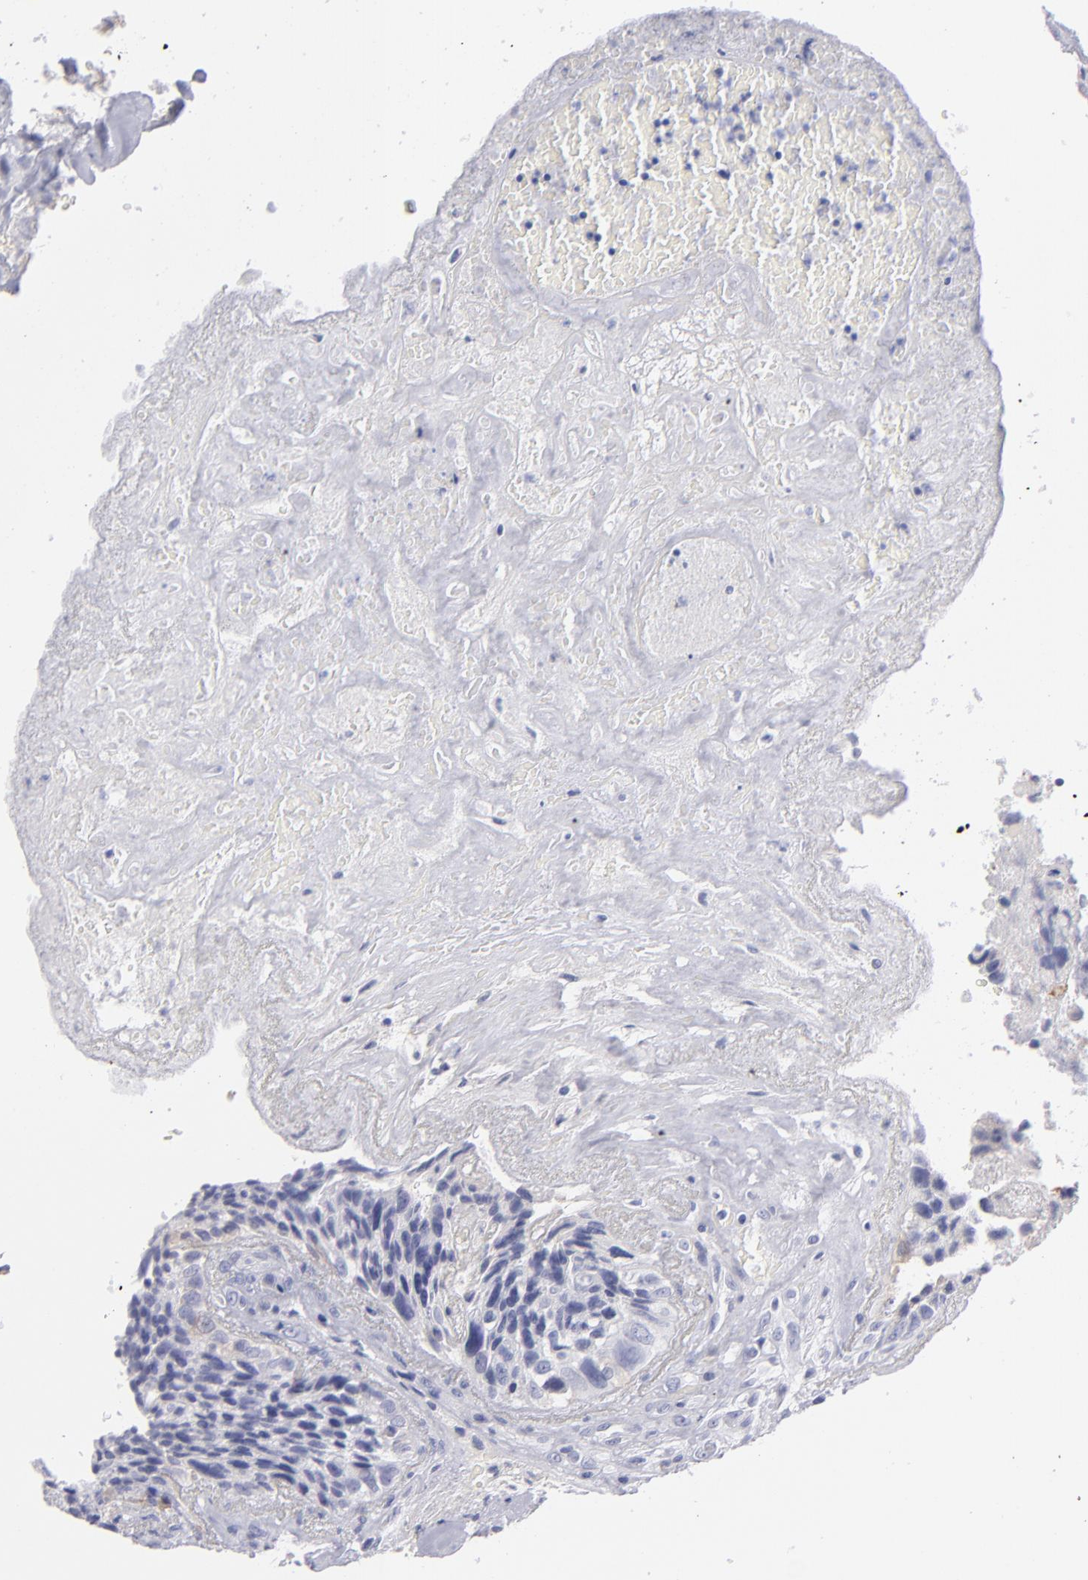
{"staining": {"intensity": "negative", "quantity": "none", "location": "none"}, "tissue": "breast cancer", "cell_type": "Tumor cells", "image_type": "cancer", "snomed": [{"axis": "morphology", "description": "Neoplasm, malignant, NOS"}, {"axis": "topography", "description": "Breast"}], "caption": "This photomicrograph is of breast cancer (neoplasm (malignant)) stained with immunohistochemistry to label a protein in brown with the nuclei are counter-stained blue. There is no staining in tumor cells.", "gene": "MYH11", "patient": {"sex": "female", "age": 50}}